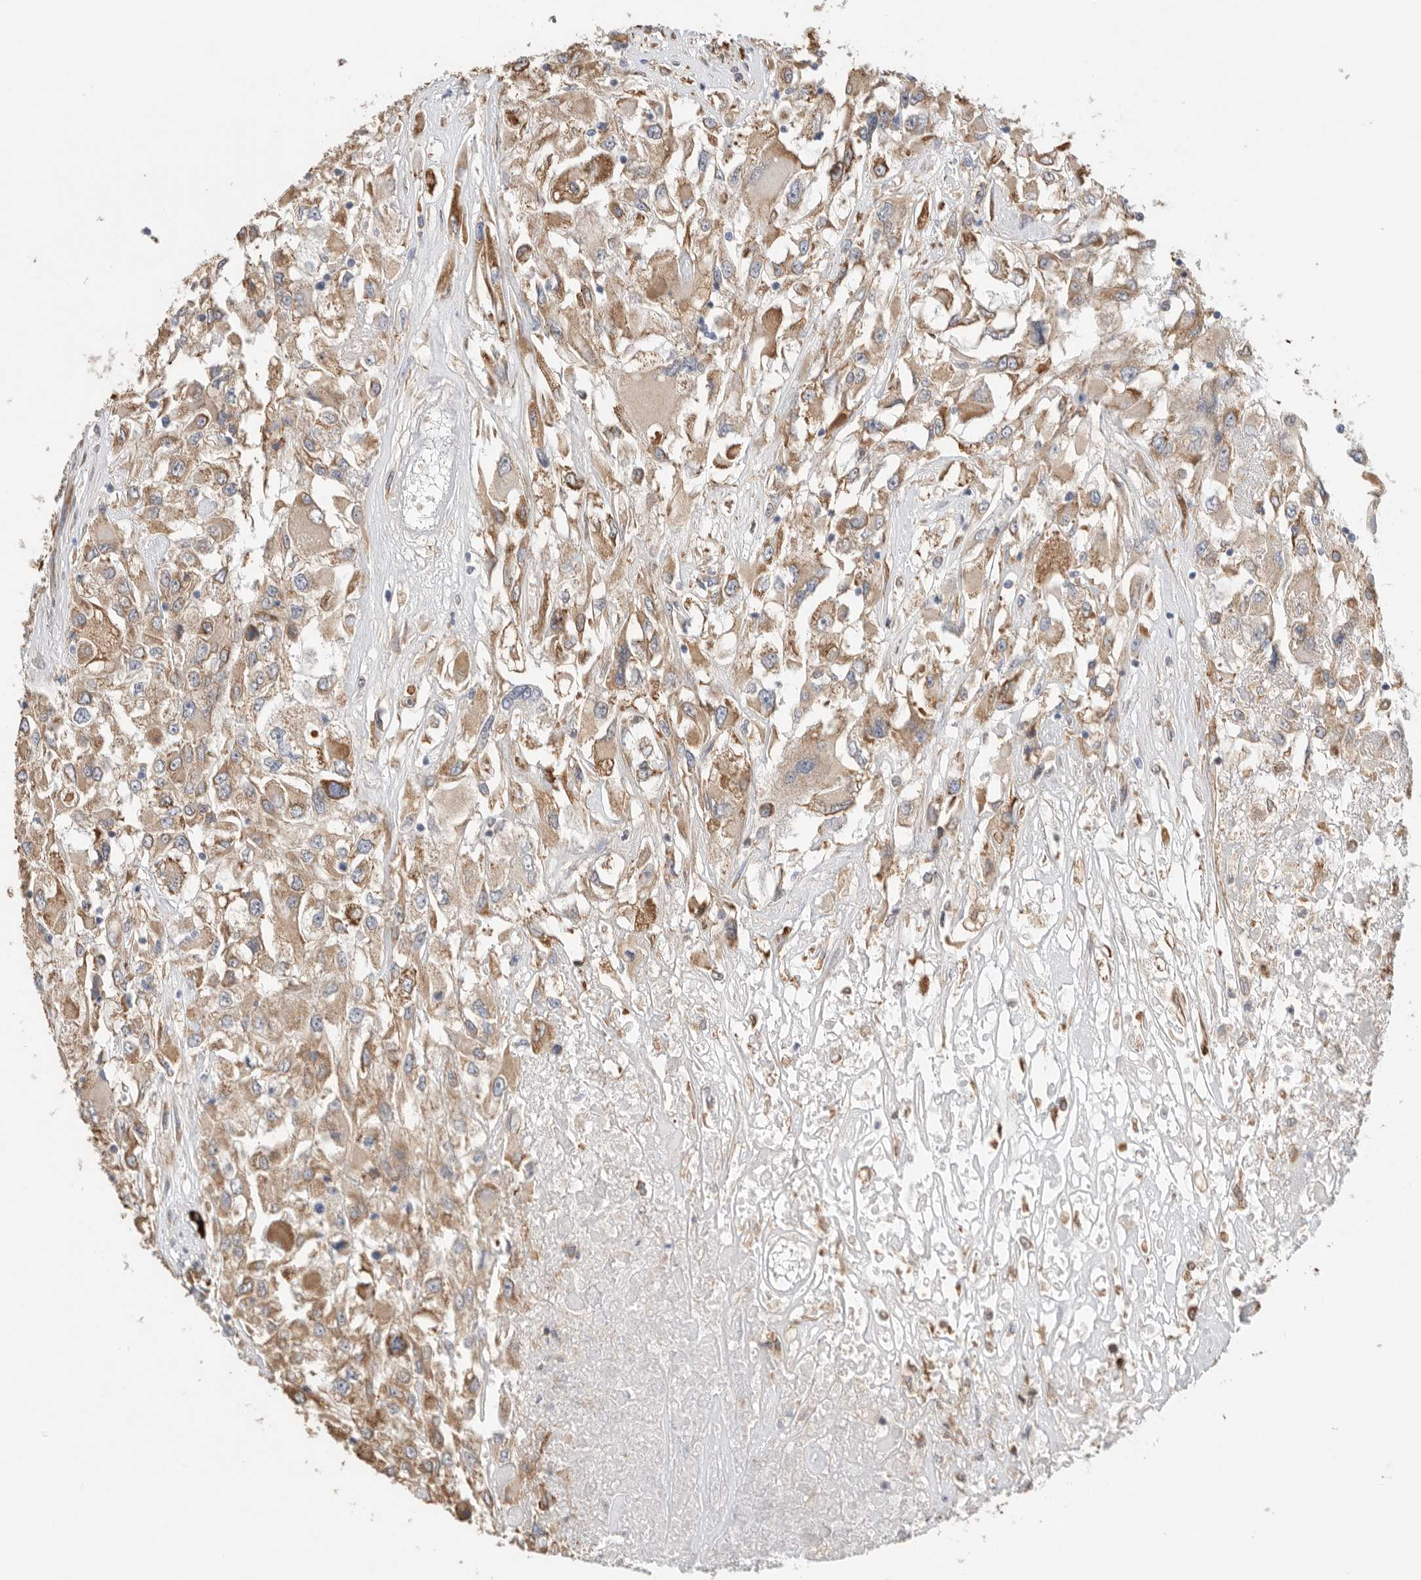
{"staining": {"intensity": "moderate", "quantity": ">75%", "location": "cytoplasmic/membranous"}, "tissue": "renal cancer", "cell_type": "Tumor cells", "image_type": "cancer", "snomed": [{"axis": "morphology", "description": "Adenocarcinoma, NOS"}, {"axis": "topography", "description": "Kidney"}], "caption": "Human renal cancer (adenocarcinoma) stained for a protein (brown) exhibits moderate cytoplasmic/membranous positive positivity in about >75% of tumor cells.", "gene": "BLOC1S5", "patient": {"sex": "female", "age": 52}}